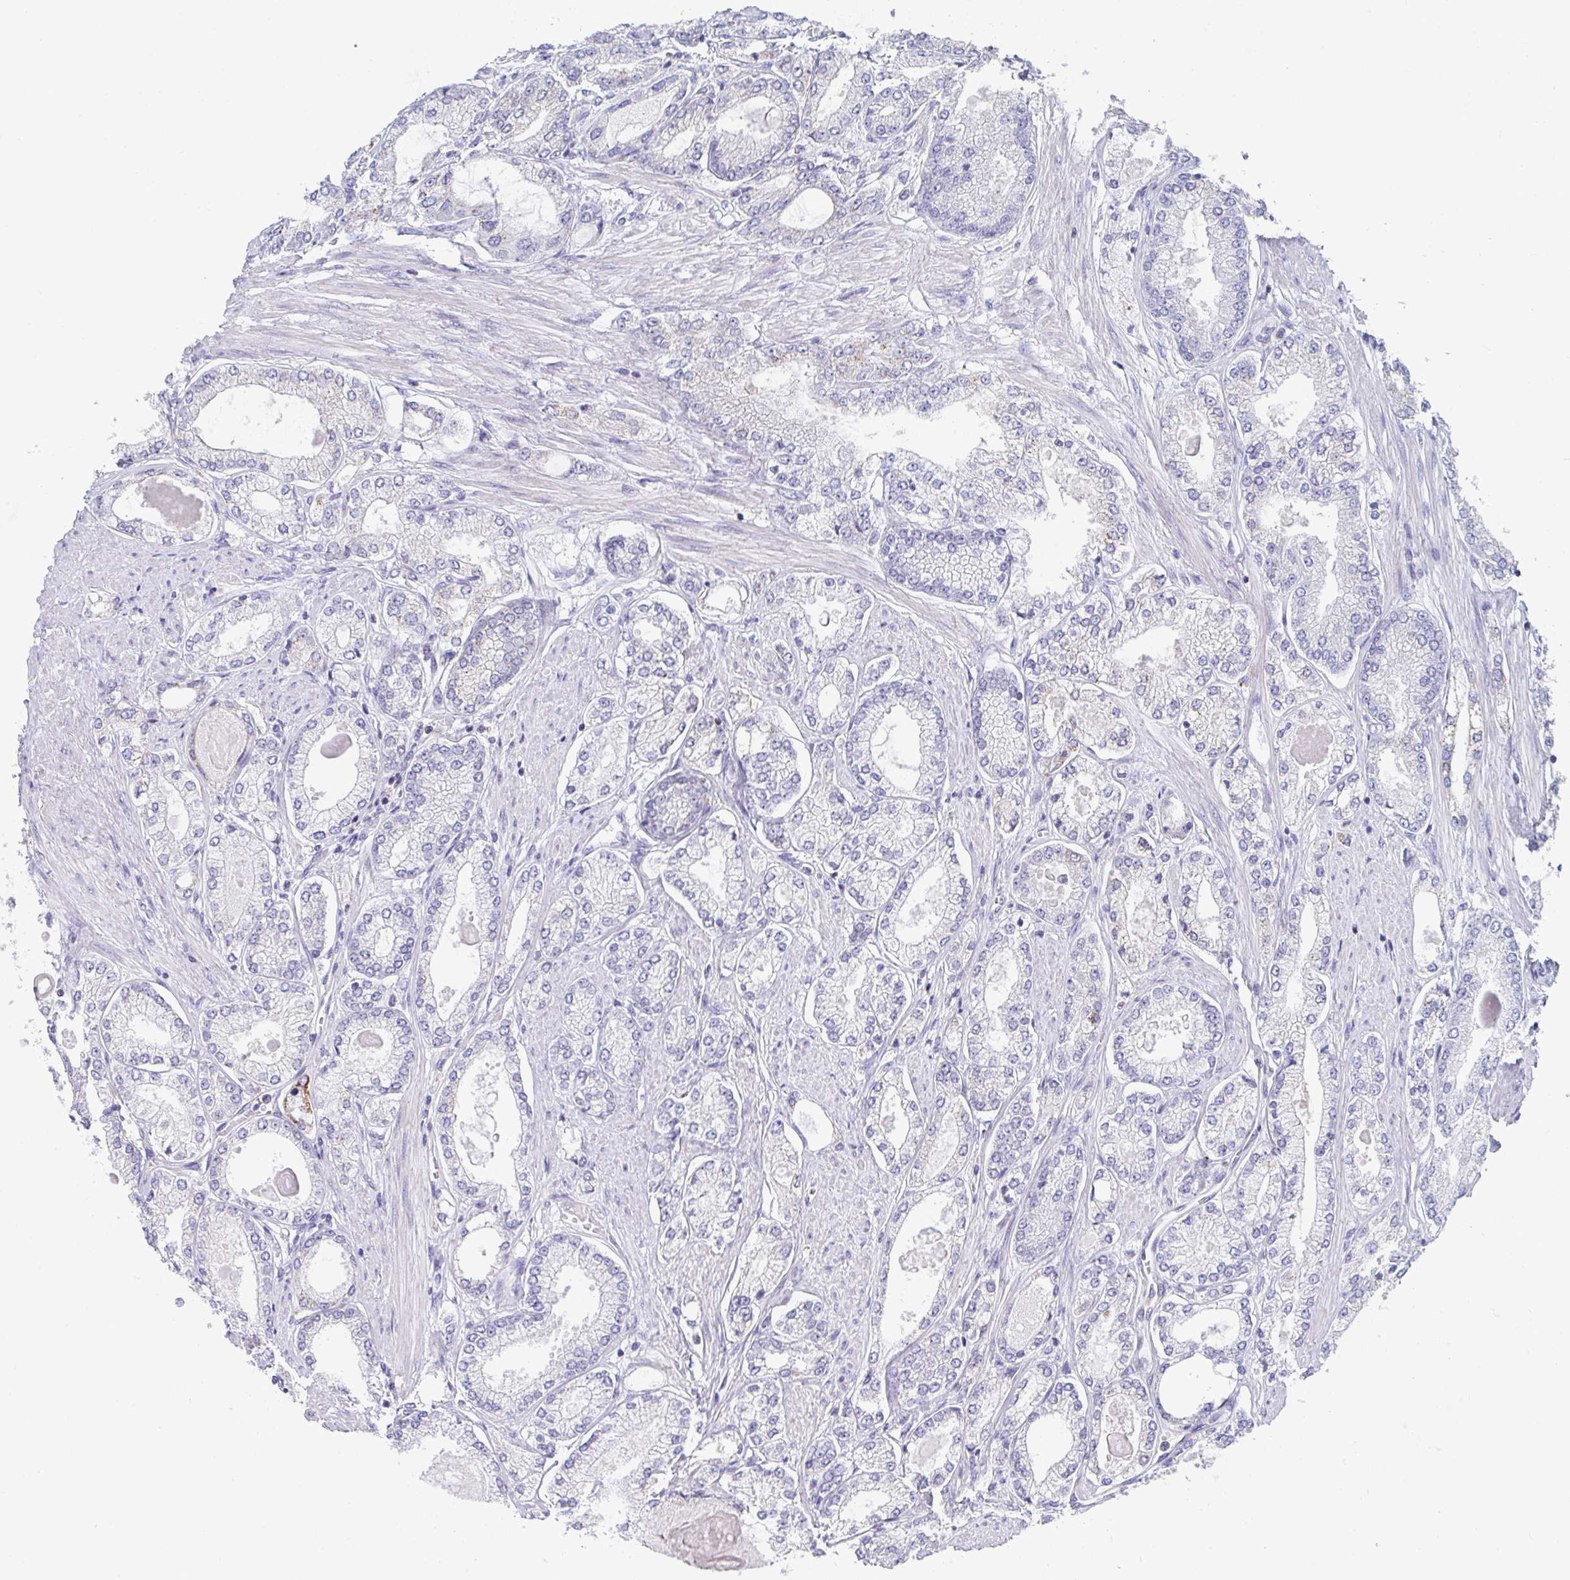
{"staining": {"intensity": "negative", "quantity": "none", "location": "none"}, "tissue": "prostate cancer", "cell_type": "Tumor cells", "image_type": "cancer", "snomed": [{"axis": "morphology", "description": "Adenocarcinoma, High grade"}, {"axis": "topography", "description": "Prostate"}], "caption": "A high-resolution histopathology image shows IHC staining of prostate cancer, which exhibits no significant expression in tumor cells.", "gene": "MGAM2", "patient": {"sex": "male", "age": 68}}